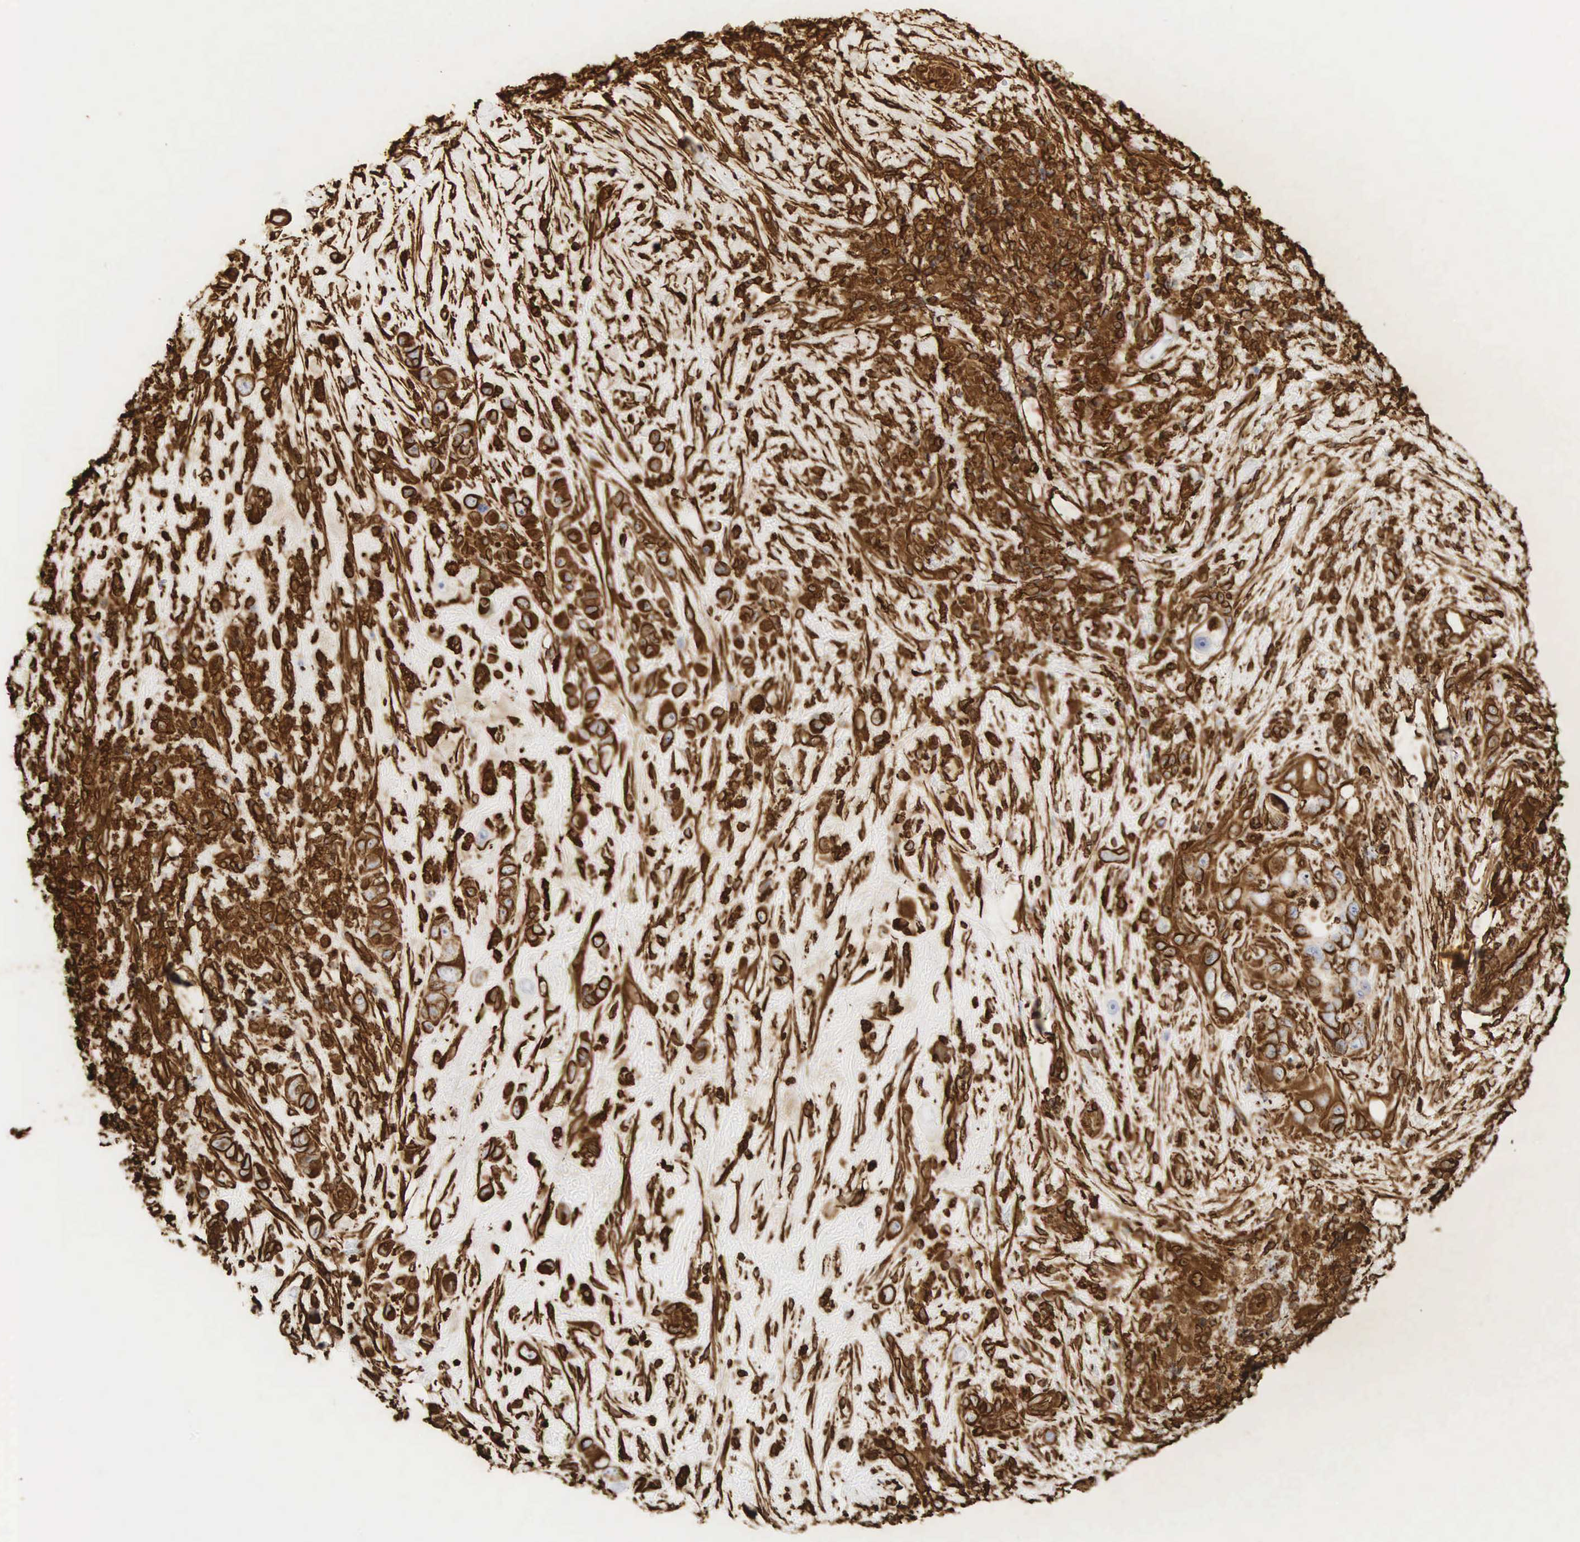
{"staining": {"intensity": "strong", "quantity": ">75%", "location": "cytoplasmic/membranous"}, "tissue": "liver cancer", "cell_type": "Tumor cells", "image_type": "cancer", "snomed": [{"axis": "morphology", "description": "Cholangiocarcinoma"}, {"axis": "topography", "description": "Liver"}], "caption": "Immunohistochemical staining of liver cancer shows strong cytoplasmic/membranous protein staining in about >75% of tumor cells.", "gene": "VIM", "patient": {"sex": "female", "age": 79}}